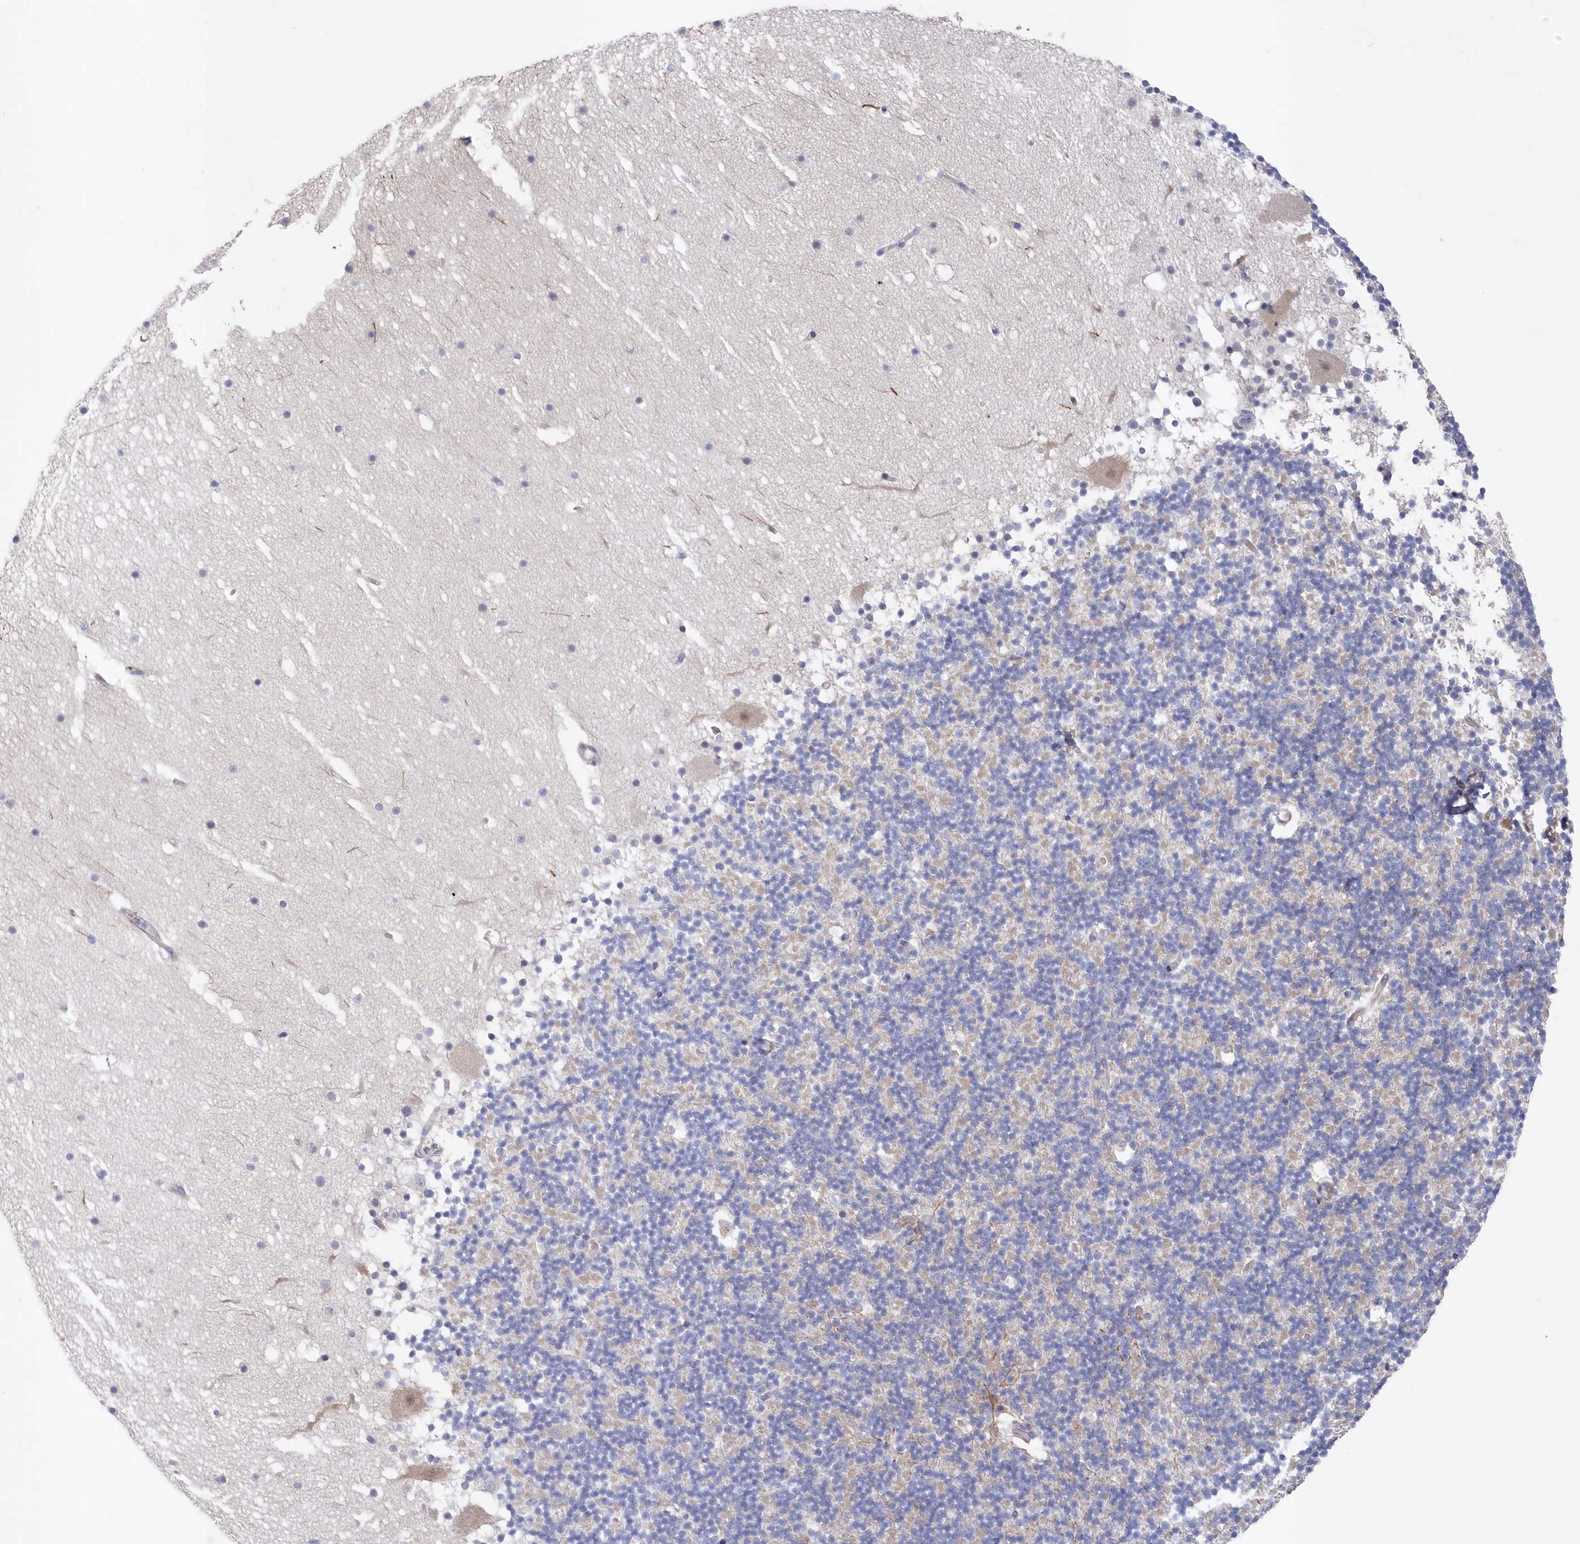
{"staining": {"intensity": "negative", "quantity": "none", "location": "none"}, "tissue": "cerebellum", "cell_type": "Cells in granular layer", "image_type": "normal", "snomed": [{"axis": "morphology", "description": "Normal tissue, NOS"}, {"axis": "topography", "description": "Cerebellum"}], "caption": "An IHC histopathology image of unremarkable cerebellum is shown. There is no staining in cells in granular layer of cerebellum.", "gene": "KIAA1586", "patient": {"sex": "male", "age": 57}}